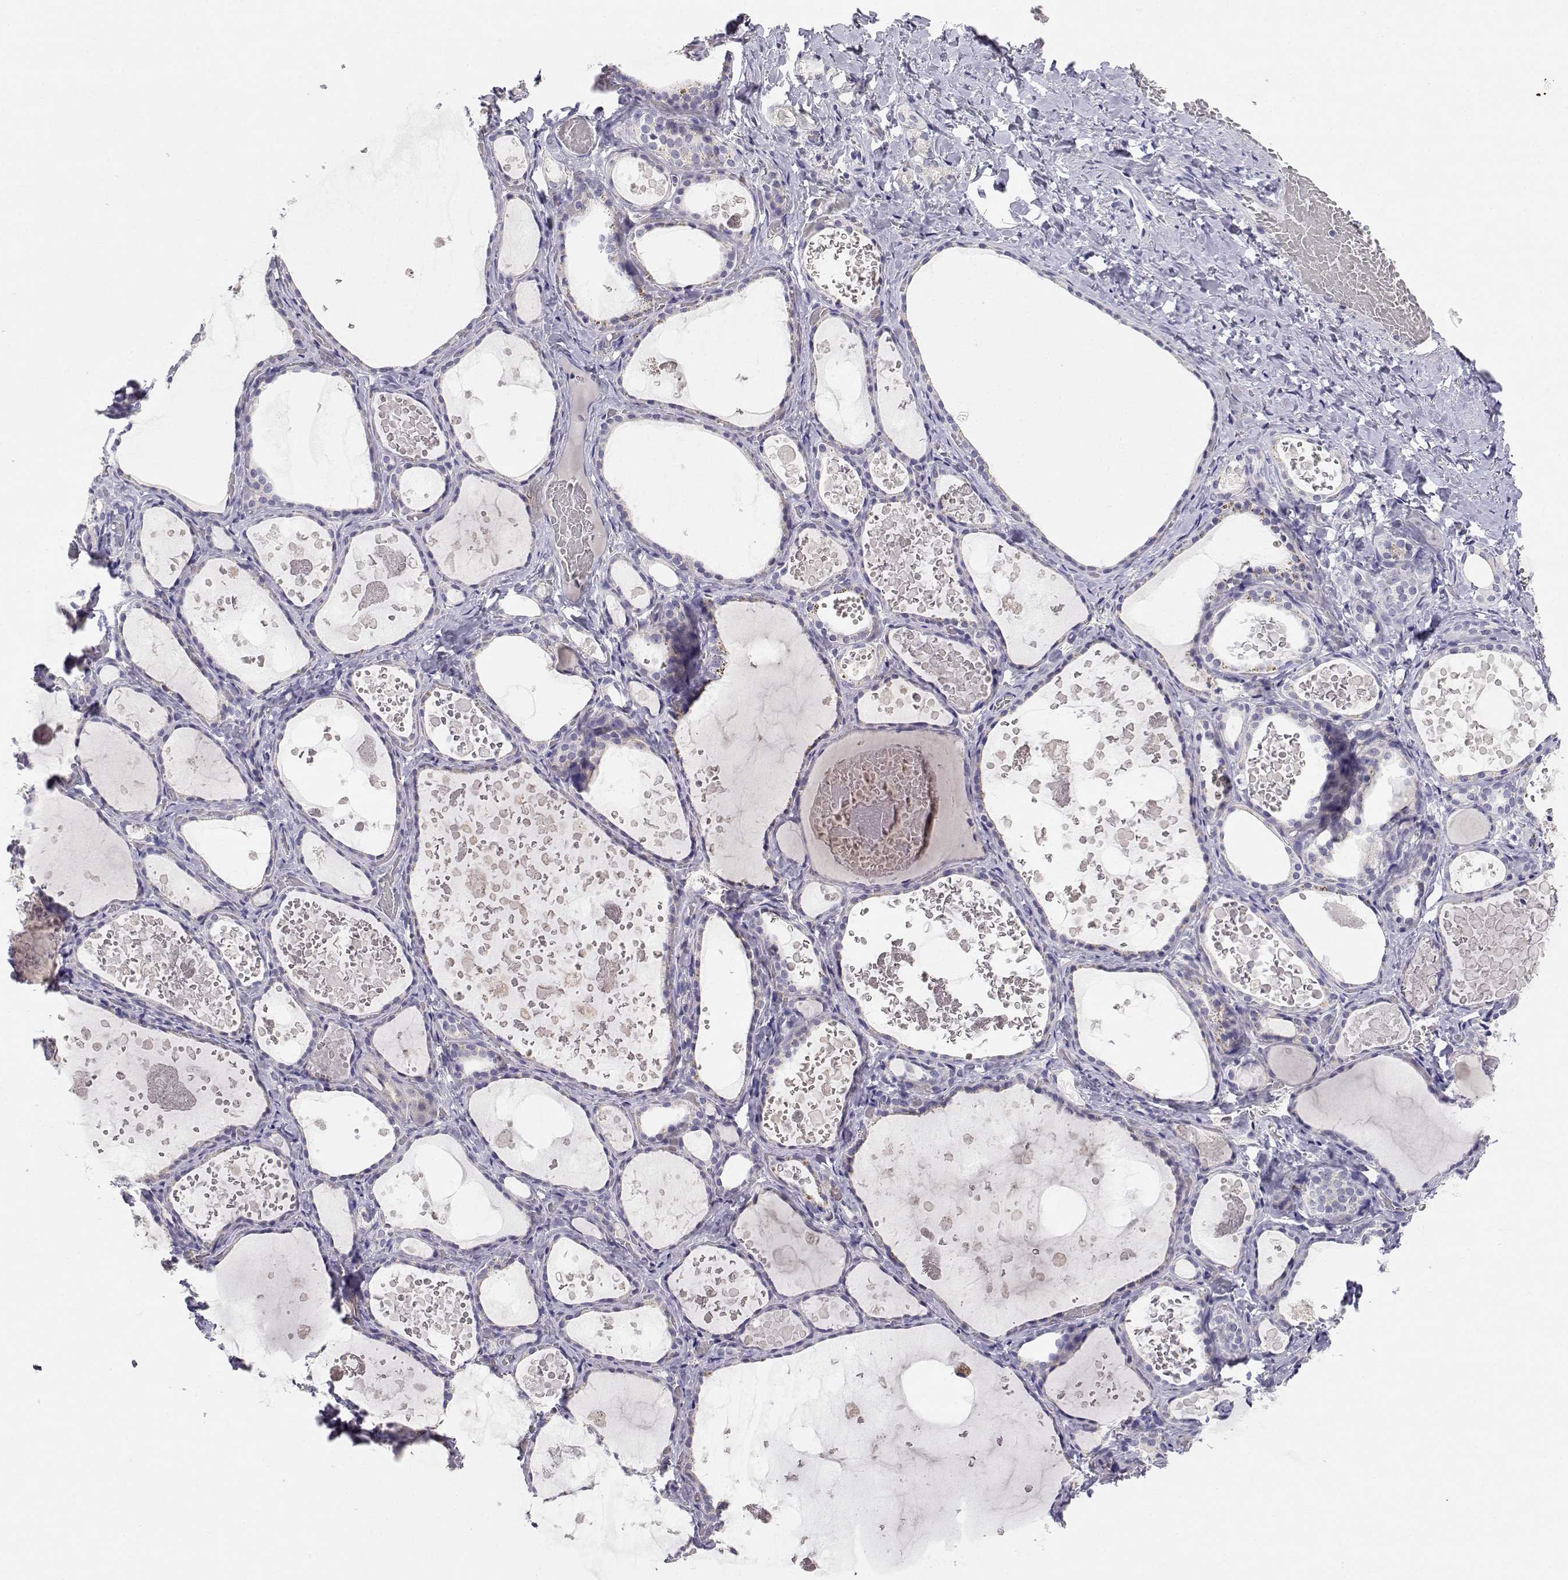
{"staining": {"intensity": "negative", "quantity": "none", "location": "none"}, "tissue": "thyroid gland", "cell_type": "Glandular cells", "image_type": "normal", "snomed": [{"axis": "morphology", "description": "Normal tissue, NOS"}, {"axis": "topography", "description": "Thyroid gland"}], "caption": "A micrograph of thyroid gland stained for a protein displays no brown staining in glandular cells. Nuclei are stained in blue.", "gene": "ADA", "patient": {"sex": "female", "age": 56}}